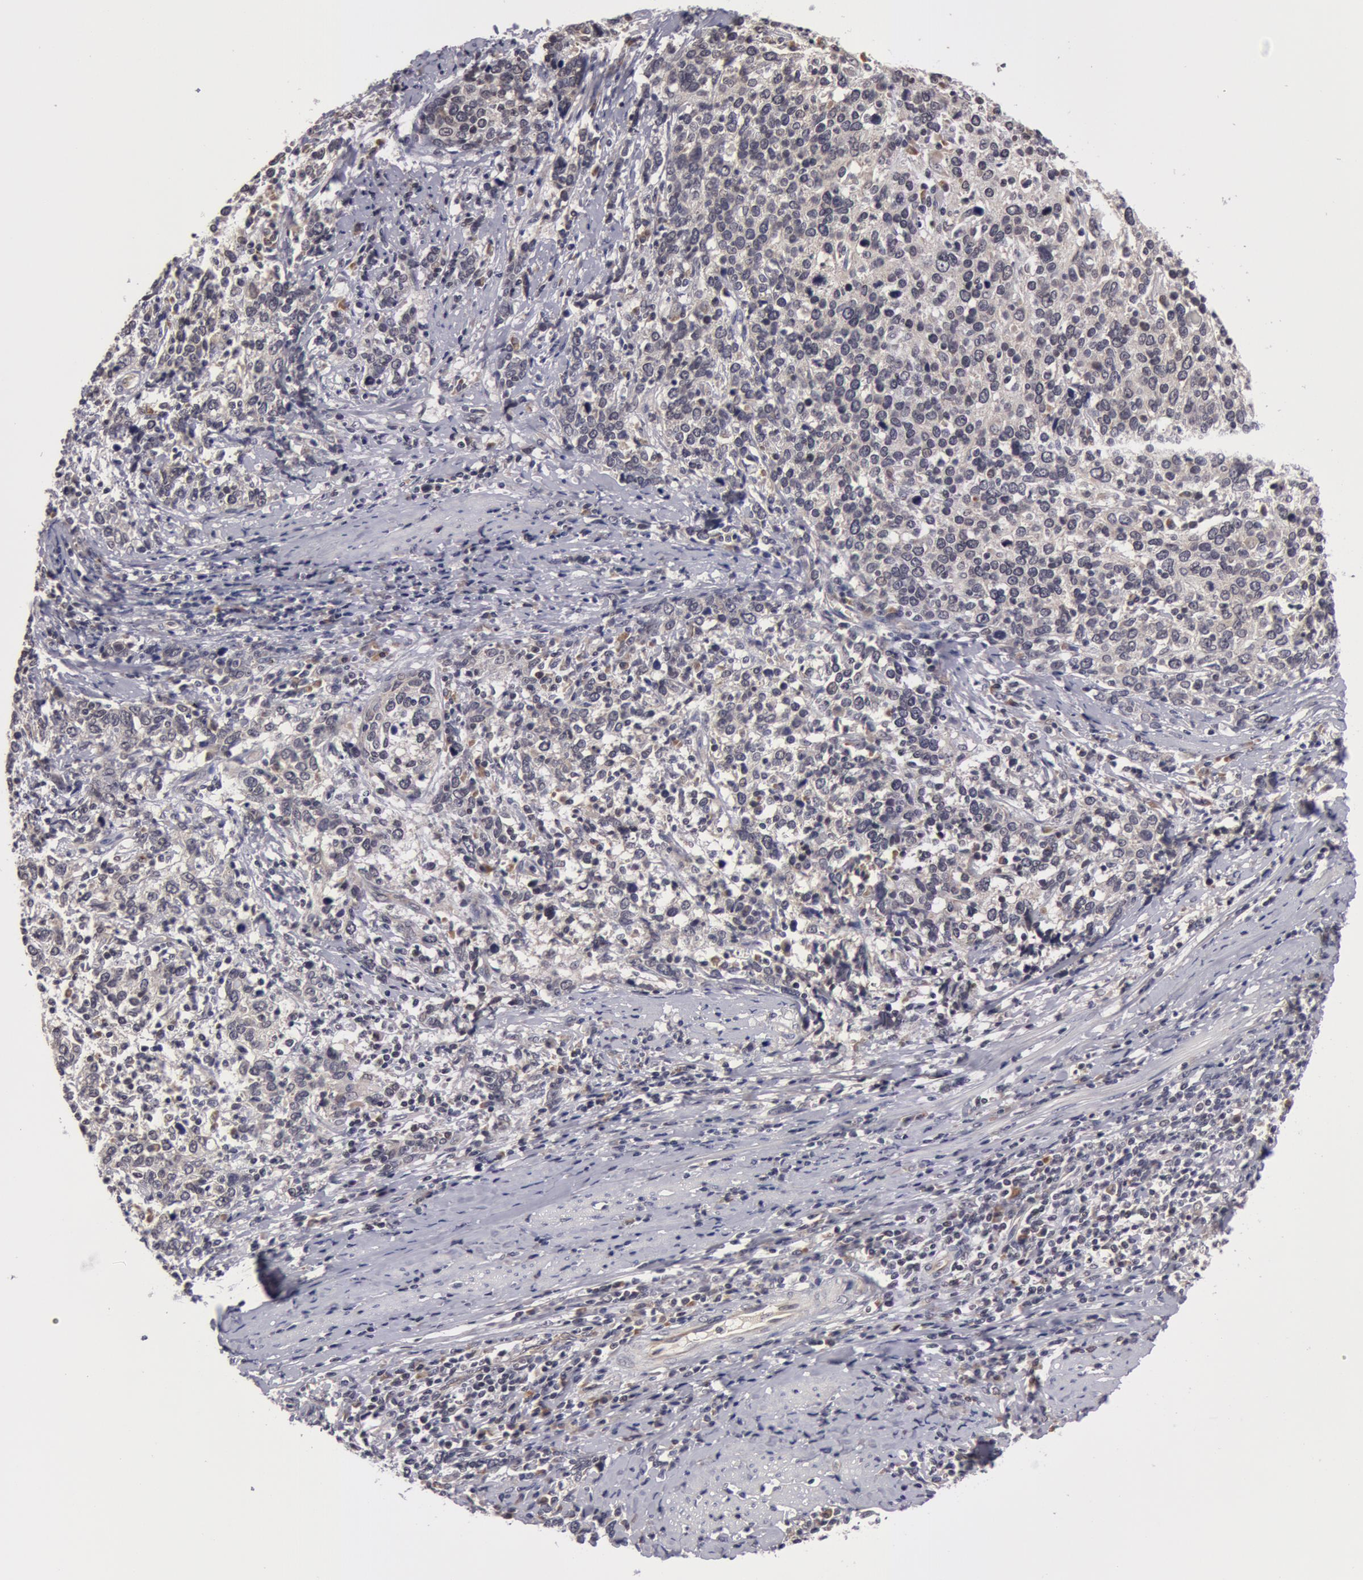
{"staining": {"intensity": "negative", "quantity": "none", "location": "none"}, "tissue": "cervical cancer", "cell_type": "Tumor cells", "image_type": "cancer", "snomed": [{"axis": "morphology", "description": "Squamous cell carcinoma, NOS"}, {"axis": "topography", "description": "Cervix"}], "caption": "This is an immunohistochemistry micrograph of cervical cancer (squamous cell carcinoma). There is no expression in tumor cells.", "gene": "SYTL4", "patient": {"sex": "female", "age": 41}}